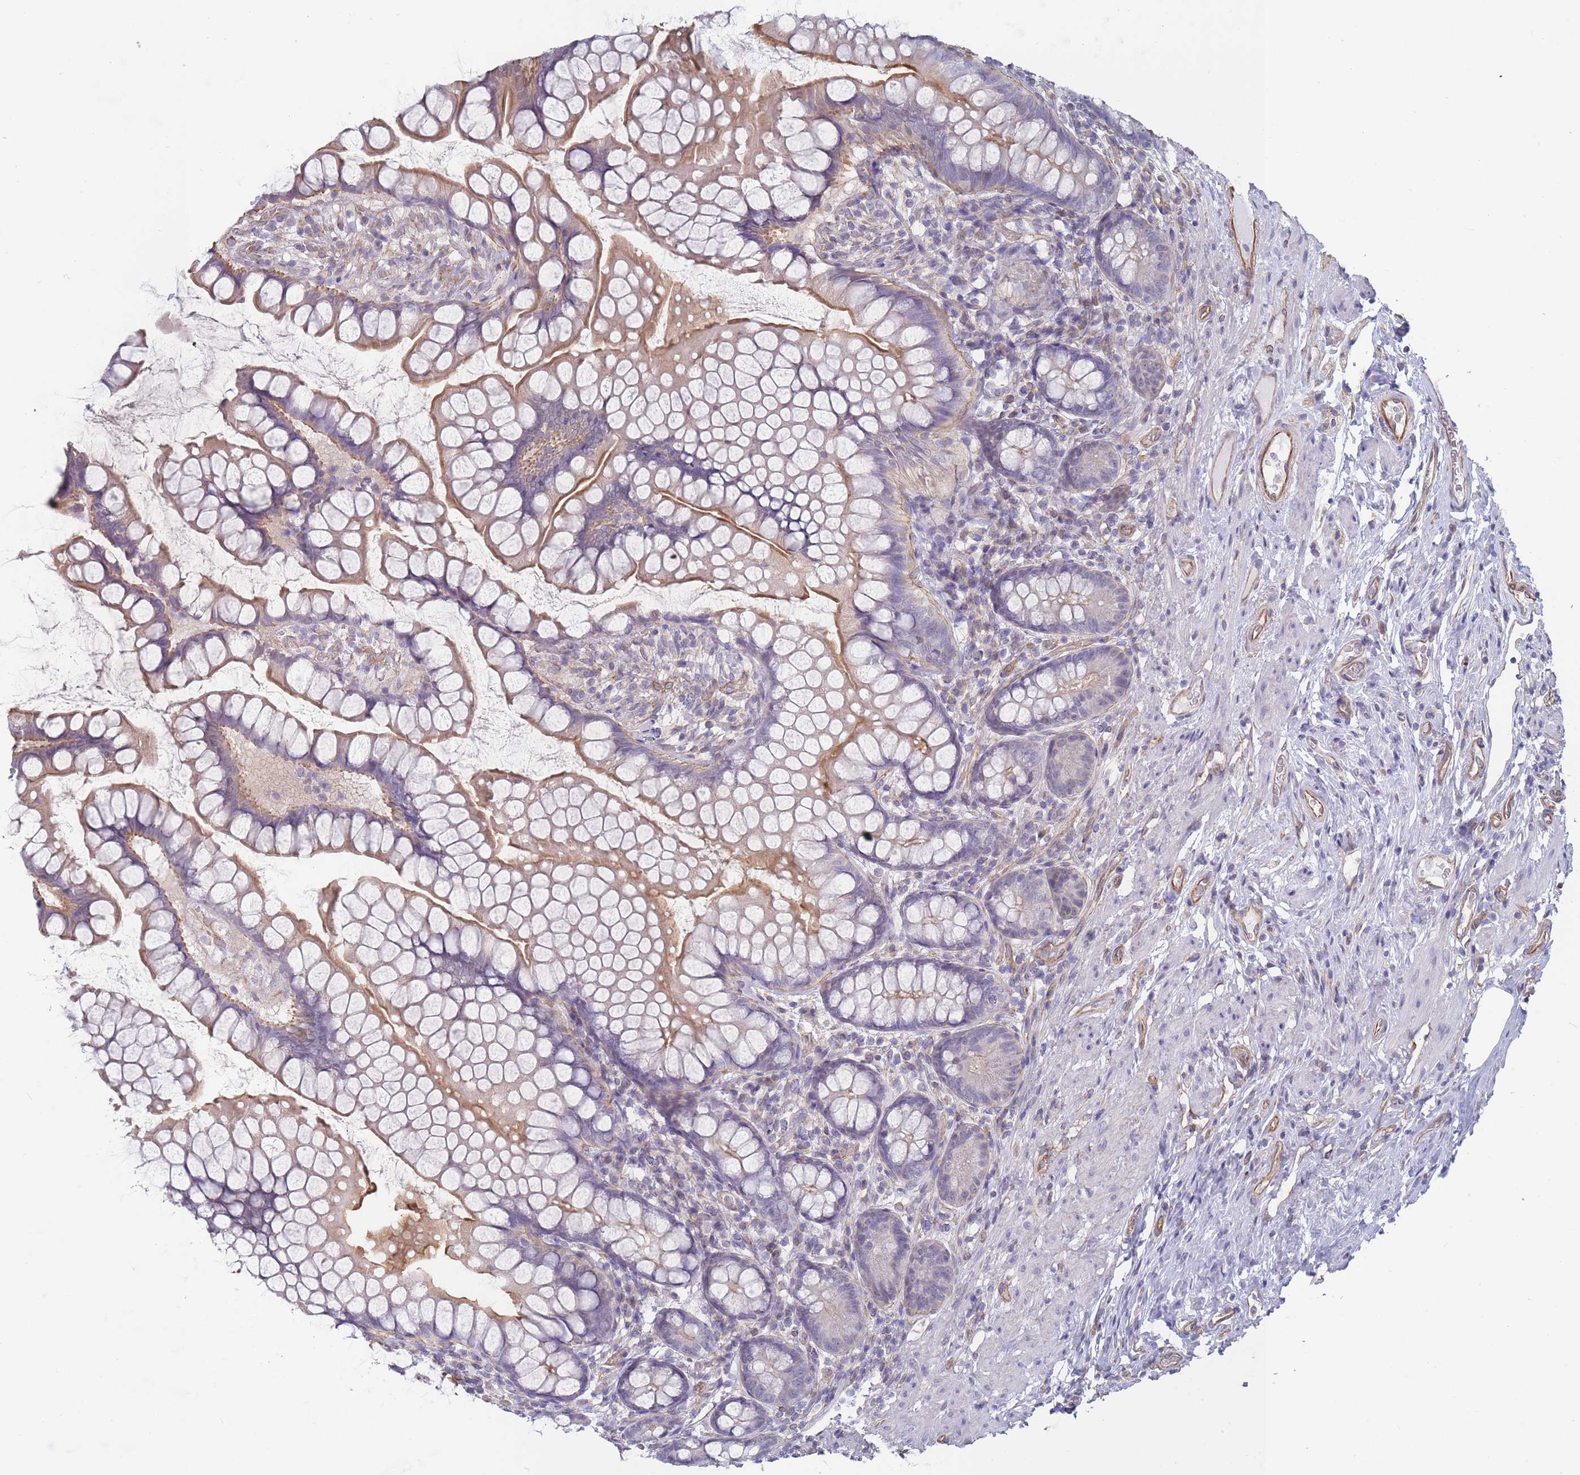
{"staining": {"intensity": "weak", "quantity": "25%-75%", "location": "cytoplasmic/membranous"}, "tissue": "small intestine", "cell_type": "Glandular cells", "image_type": "normal", "snomed": [{"axis": "morphology", "description": "Normal tissue, NOS"}, {"axis": "topography", "description": "Small intestine"}], "caption": "Human small intestine stained for a protein (brown) exhibits weak cytoplasmic/membranous positive staining in about 25%-75% of glandular cells.", "gene": "SLC1A6", "patient": {"sex": "male", "age": 70}}